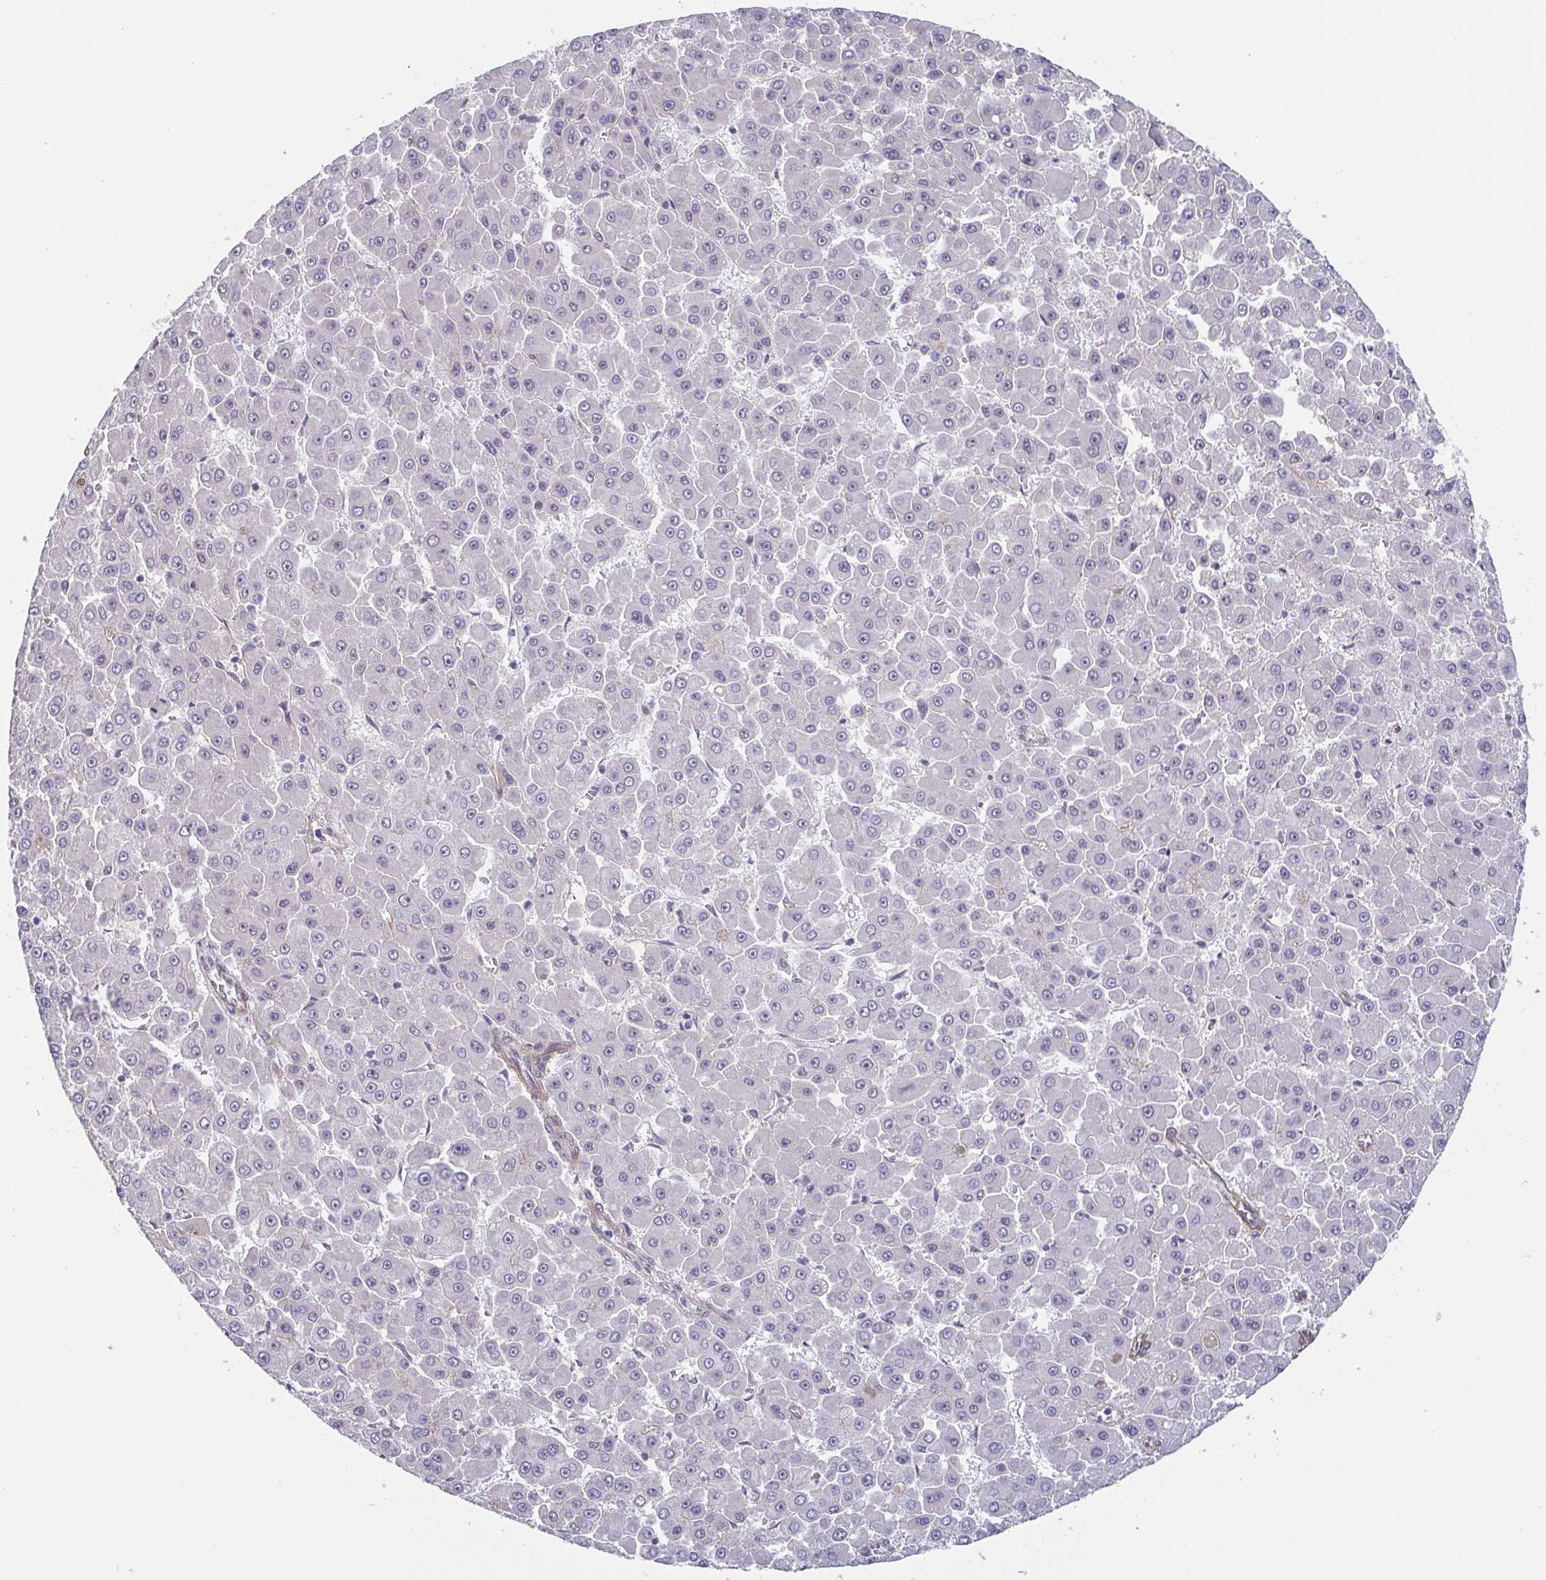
{"staining": {"intensity": "negative", "quantity": "none", "location": "none"}, "tissue": "liver cancer", "cell_type": "Tumor cells", "image_type": "cancer", "snomed": [{"axis": "morphology", "description": "Carcinoma, Hepatocellular, NOS"}, {"axis": "topography", "description": "Liver"}], "caption": "Tumor cells are negative for brown protein staining in liver hepatocellular carcinoma. (IHC, brightfield microscopy, high magnification).", "gene": "EXOSC7", "patient": {"sex": "male", "age": 78}}